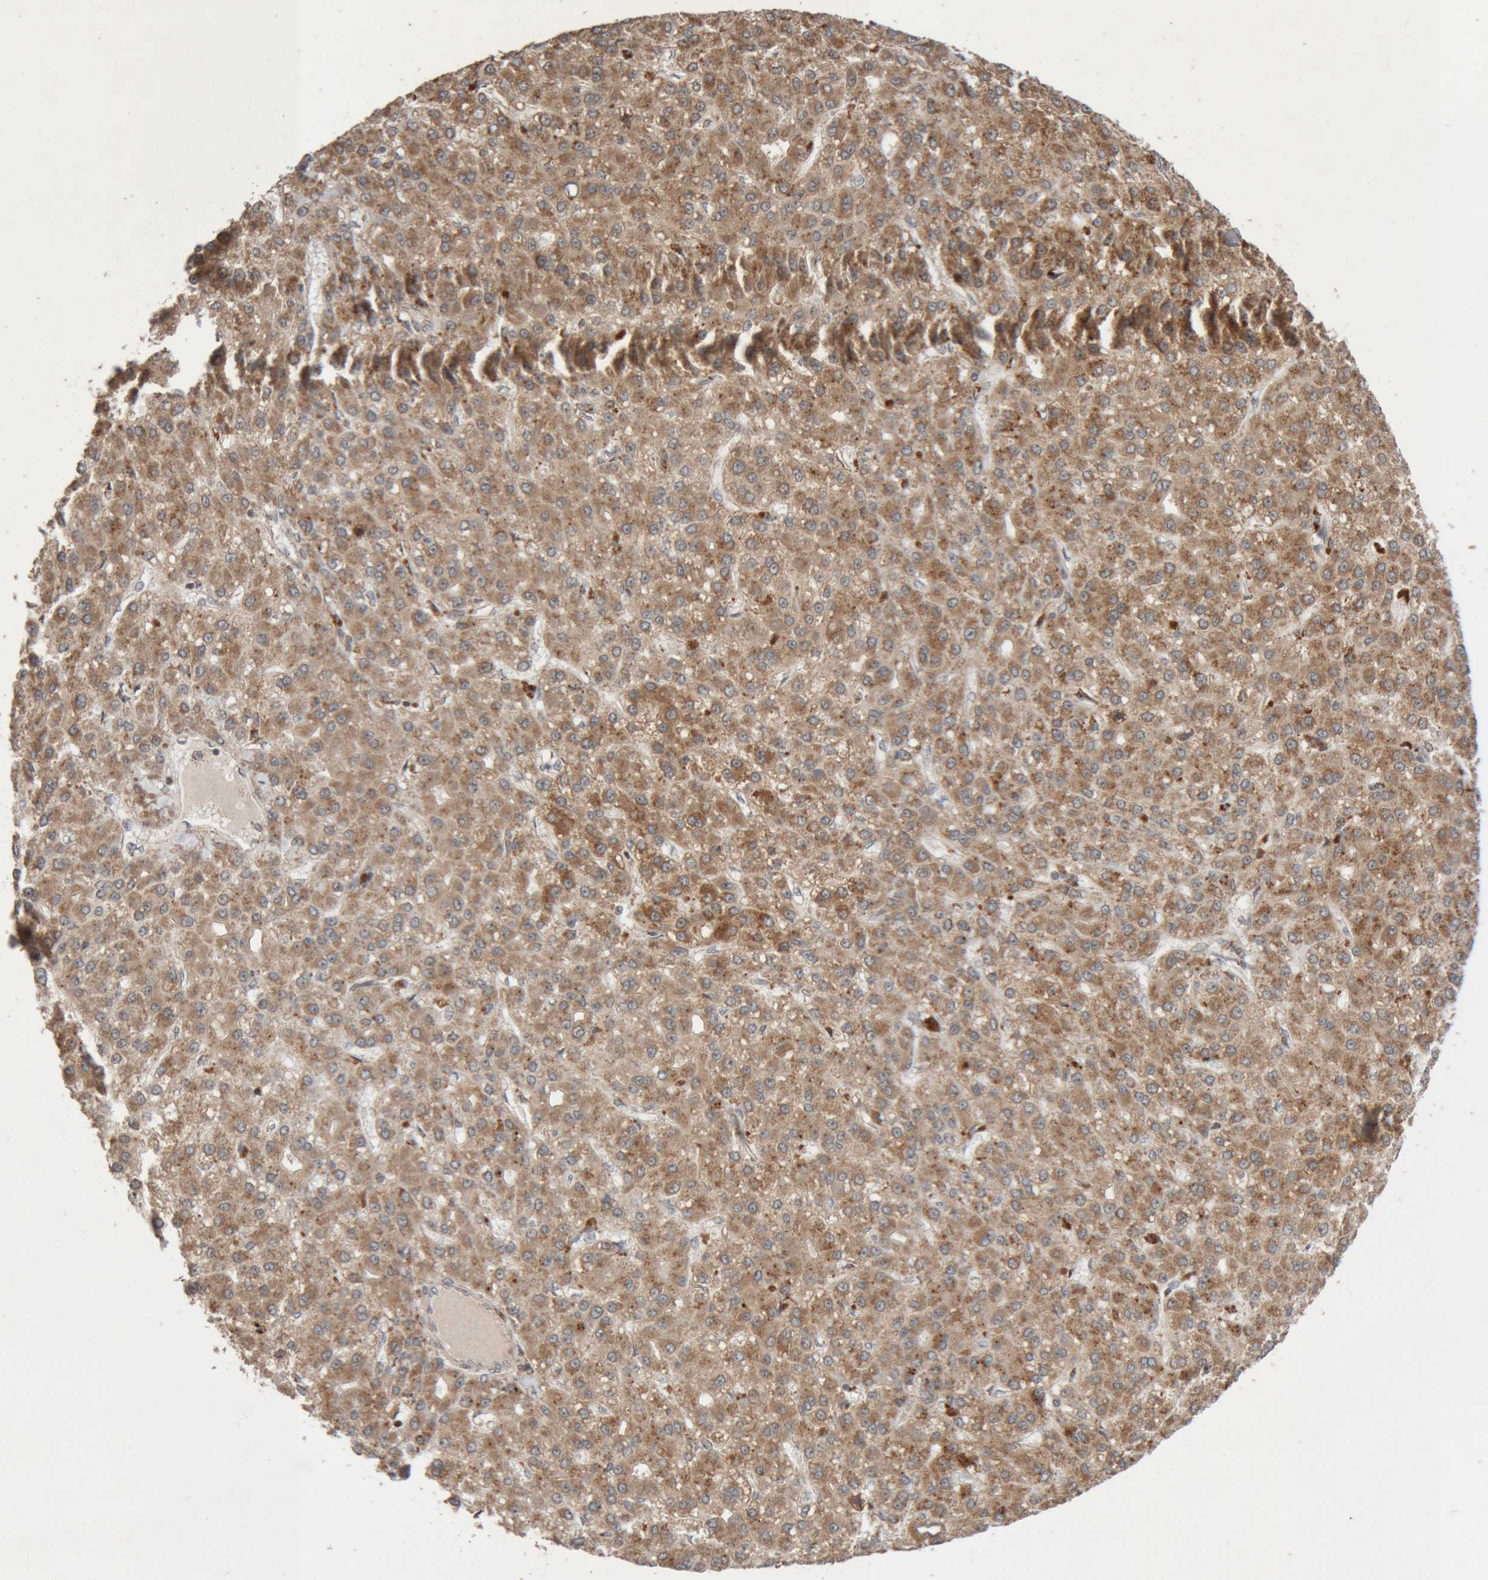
{"staining": {"intensity": "moderate", "quantity": ">75%", "location": "cytoplasmic/membranous"}, "tissue": "liver cancer", "cell_type": "Tumor cells", "image_type": "cancer", "snomed": [{"axis": "morphology", "description": "Carcinoma, Hepatocellular, NOS"}, {"axis": "topography", "description": "Liver"}], "caption": "Human liver hepatocellular carcinoma stained with a protein marker shows moderate staining in tumor cells.", "gene": "KIF21B", "patient": {"sex": "male", "age": 67}}